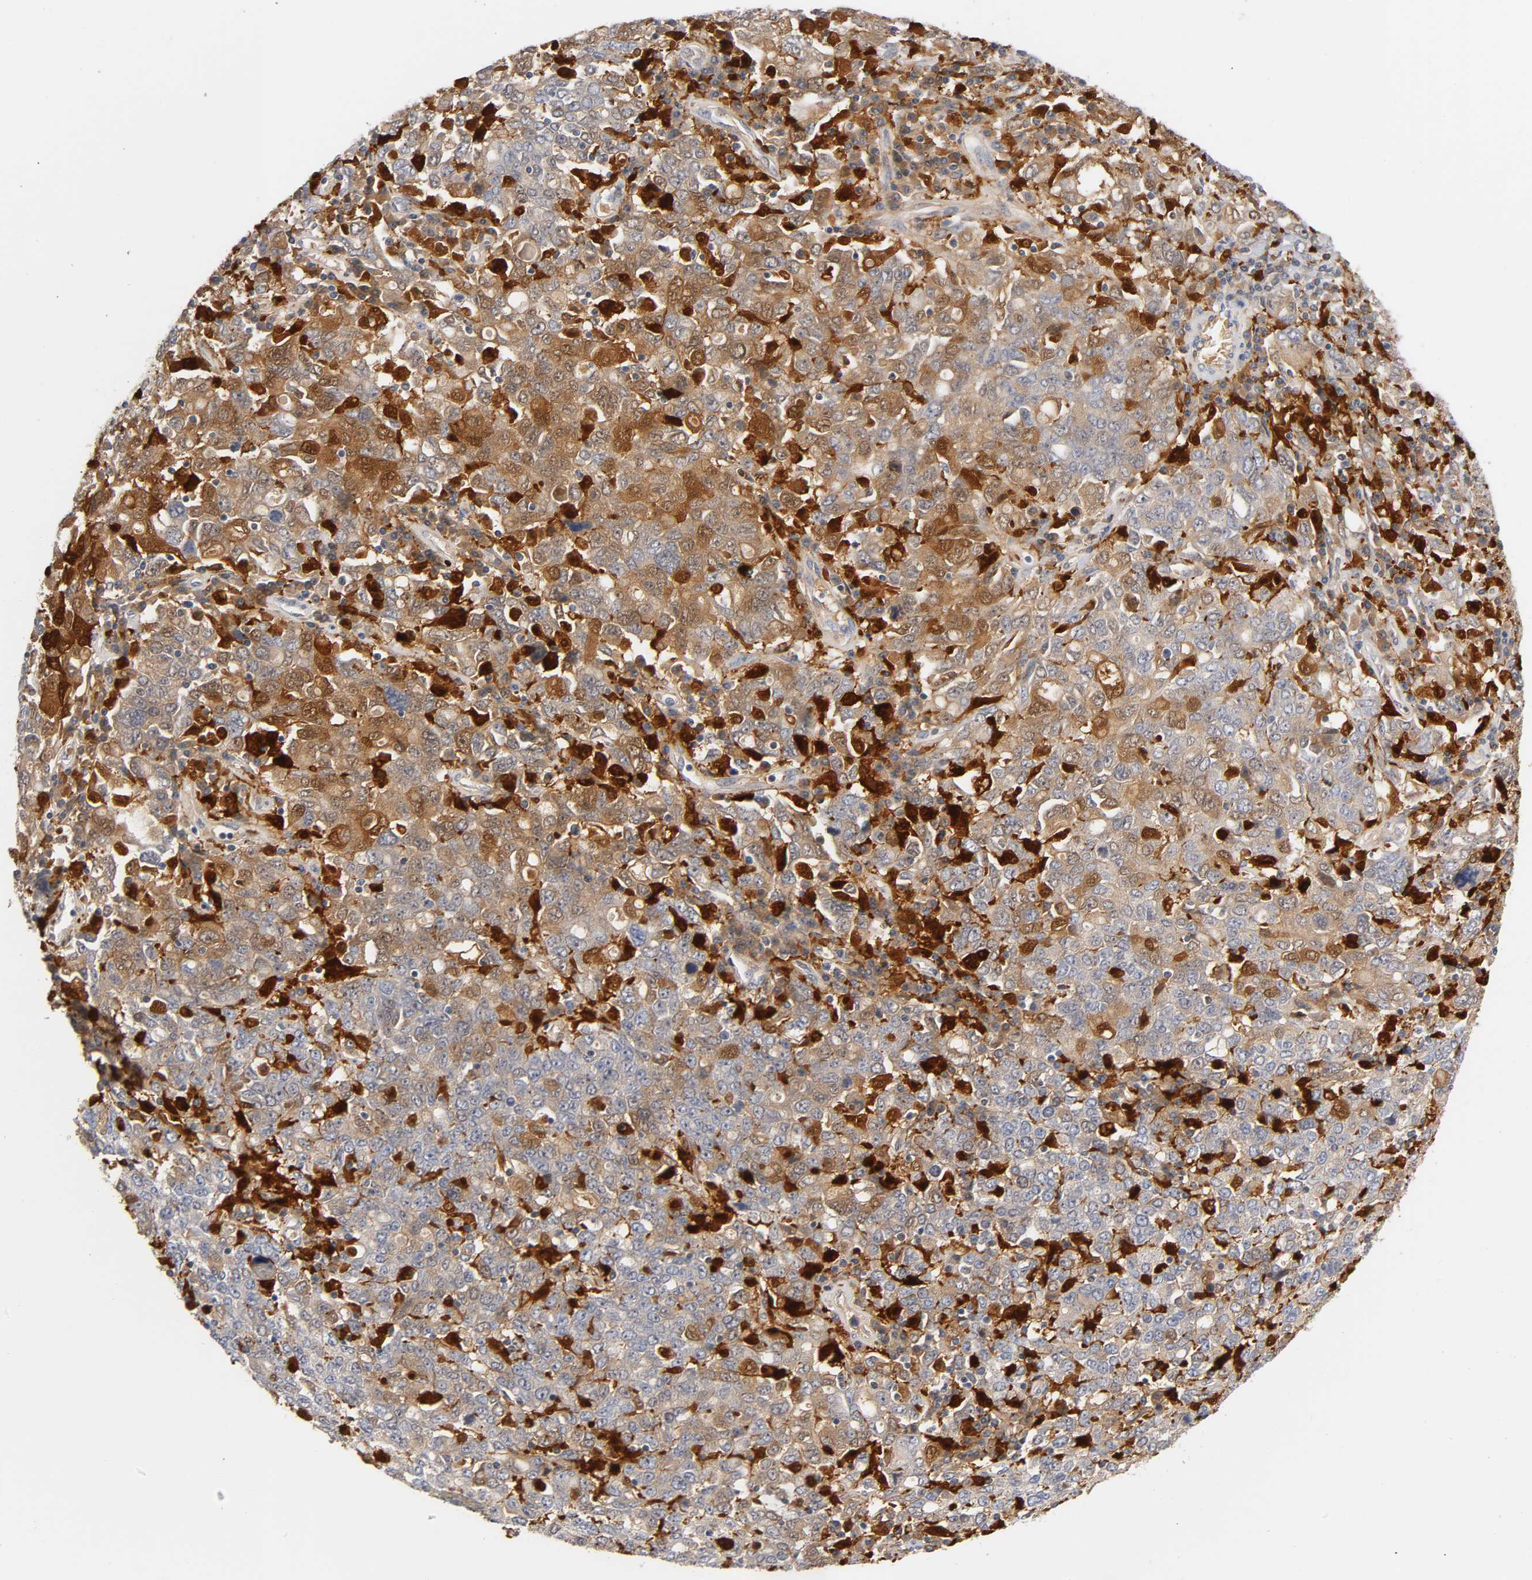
{"staining": {"intensity": "weak", "quantity": "25%-75%", "location": "cytoplasmic/membranous"}, "tissue": "ovarian cancer", "cell_type": "Tumor cells", "image_type": "cancer", "snomed": [{"axis": "morphology", "description": "Carcinoma, endometroid"}, {"axis": "topography", "description": "Ovary"}], "caption": "Immunohistochemical staining of human ovarian cancer (endometroid carcinoma) demonstrates low levels of weak cytoplasmic/membranous protein expression in approximately 25%-75% of tumor cells. The staining is performed using DAB (3,3'-diaminobenzidine) brown chromogen to label protein expression. The nuclei are counter-stained blue using hematoxylin.", "gene": "IL18", "patient": {"sex": "female", "age": 62}}